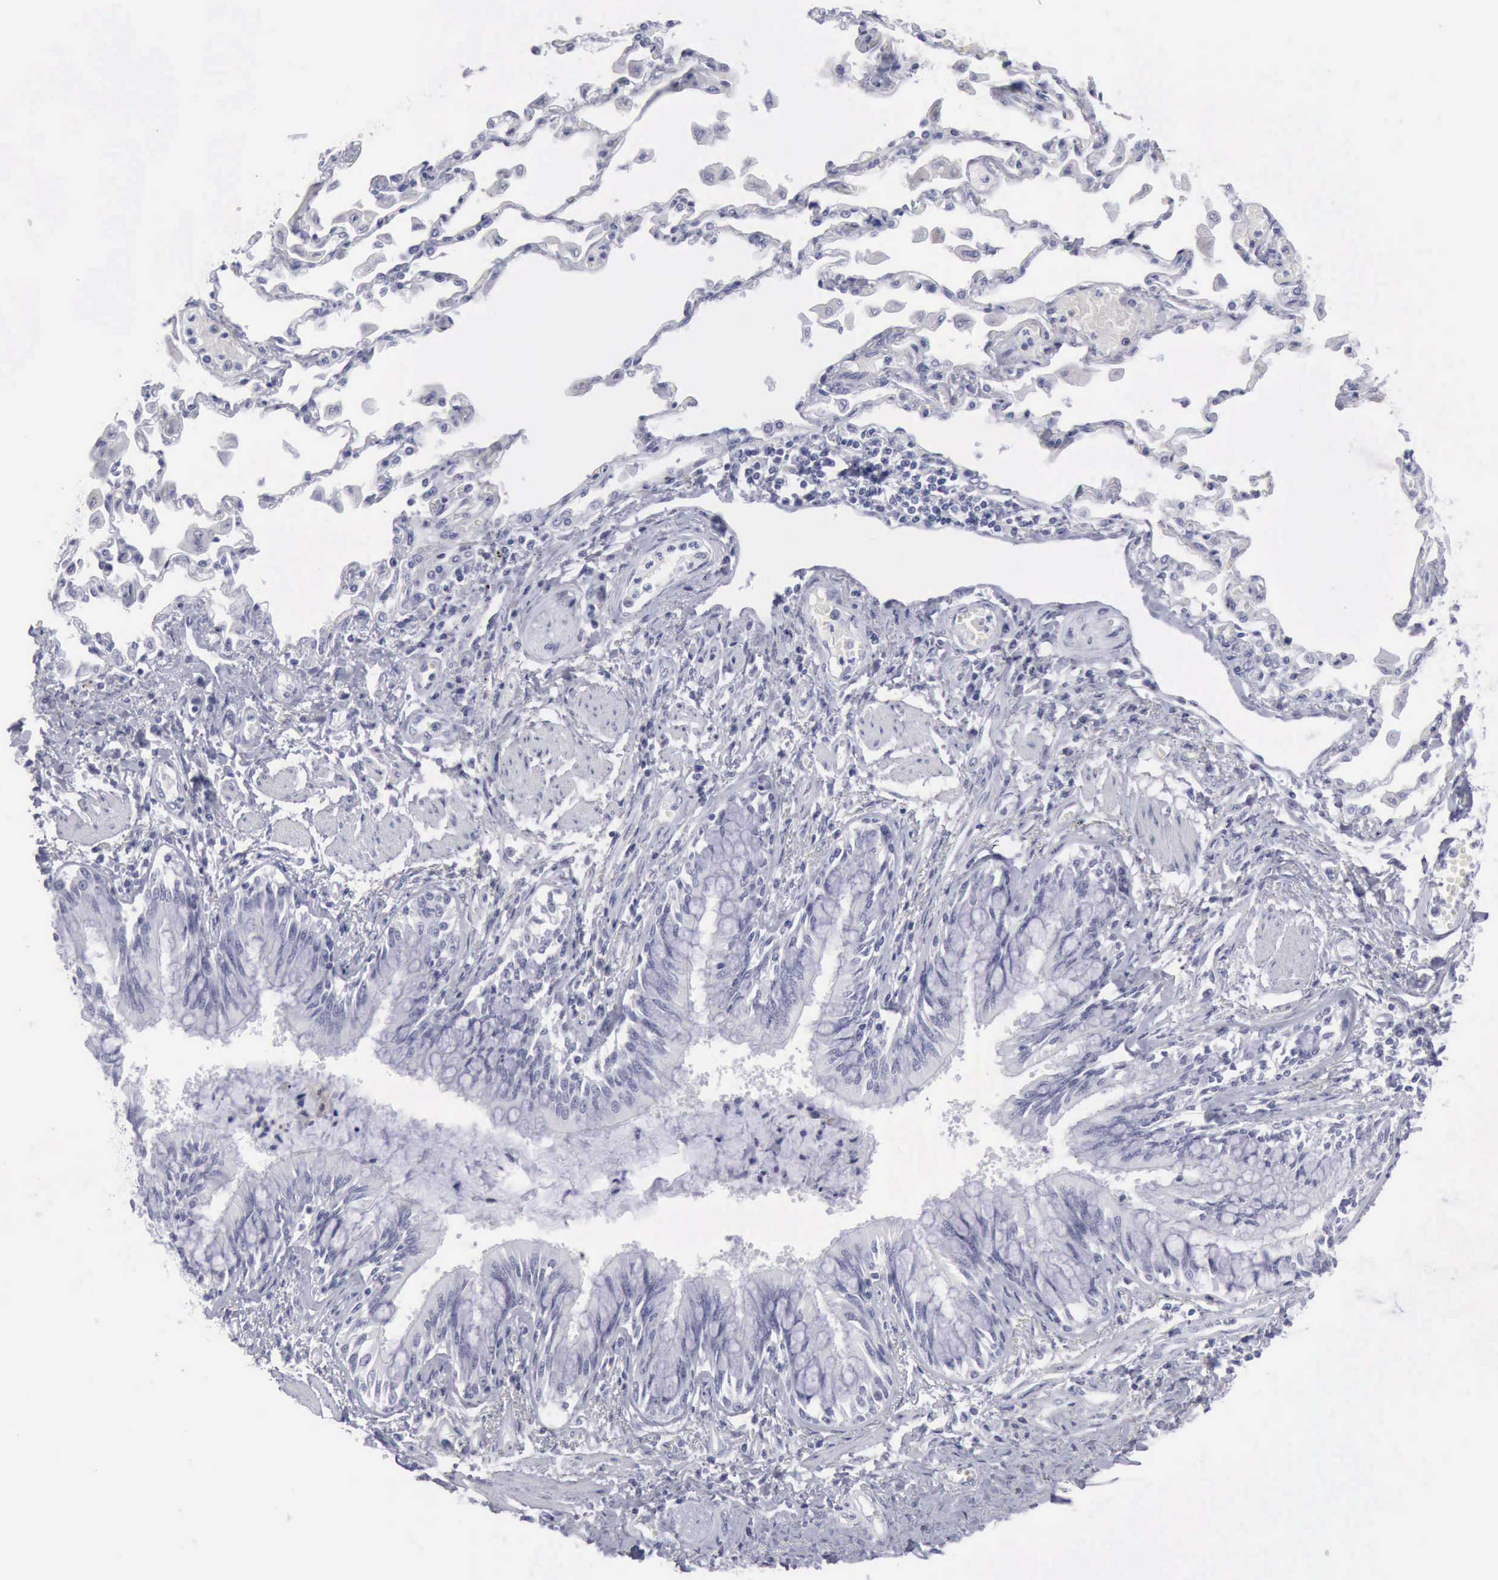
{"staining": {"intensity": "negative", "quantity": "none", "location": "none"}, "tissue": "adipose tissue", "cell_type": "Adipocytes", "image_type": "normal", "snomed": [{"axis": "morphology", "description": "Normal tissue, NOS"}, {"axis": "morphology", "description": "Adenocarcinoma, NOS"}, {"axis": "topography", "description": "Cartilage tissue"}, {"axis": "topography", "description": "Lung"}], "caption": "Histopathology image shows no significant protein staining in adipocytes of unremarkable adipose tissue. (Immunohistochemistry (ihc), brightfield microscopy, high magnification).", "gene": "KRT13", "patient": {"sex": "female", "age": 67}}